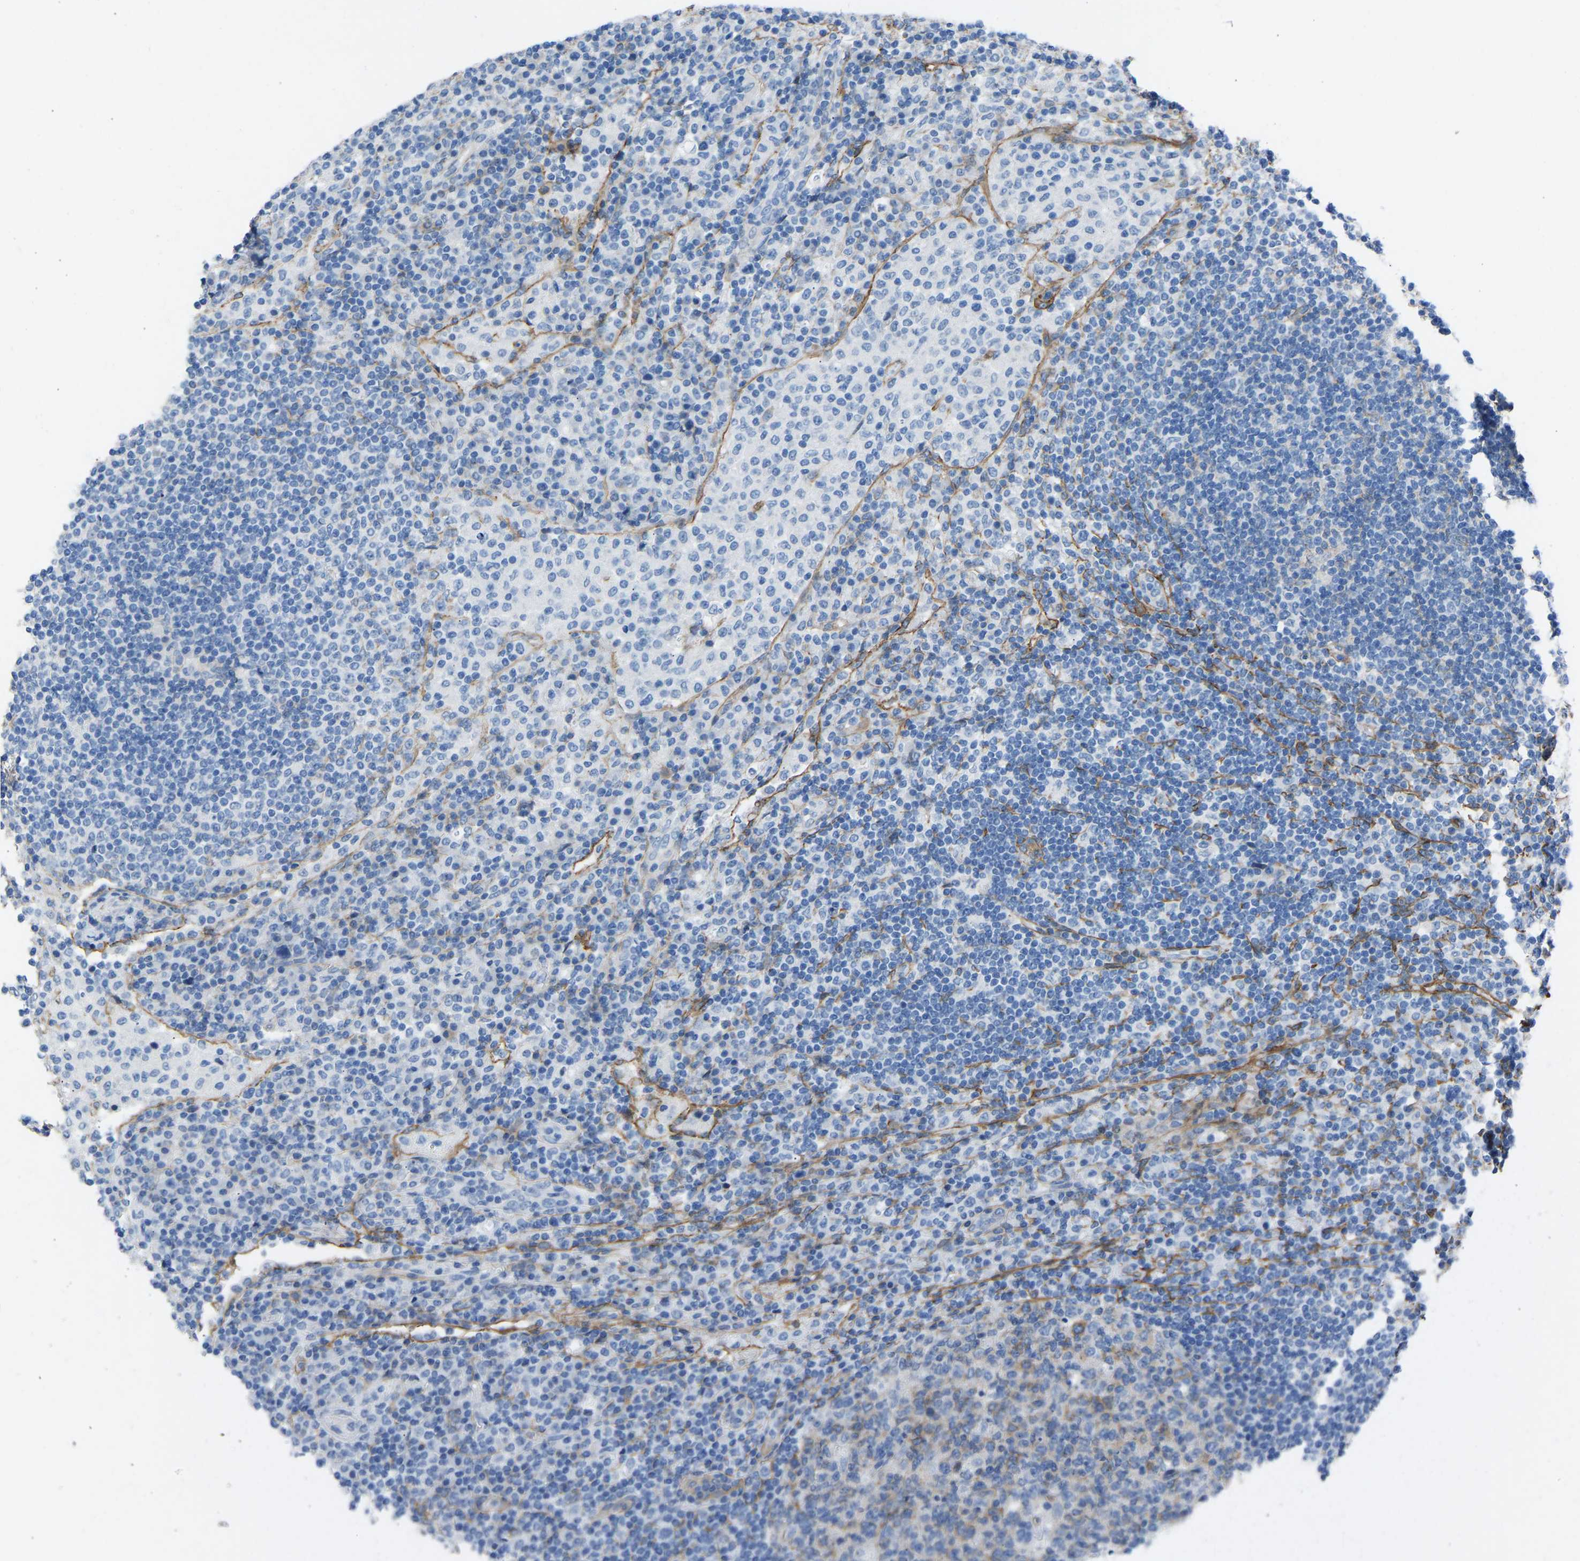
{"staining": {"intensity": "weak", "quantity": "25%-75%", "location": "cytoplasmic/membranous"}, "tissue": "lymph node", "cell_type": "Germinal center cells", "image_type": "normal", "snomed": [{"axis": "morphology", "description": "Normal tissue, NOS"}, {"axis": "topography", "description": "Lymph node"}], "caption": "IHC of unremarkable lymph node demonstrates low levels of weak cytoplasmic/membranous expression in approximately 25%-75% of germinal center cells.", "gene": "MYH10", "patient": {"sex": "female", "age": 53}}